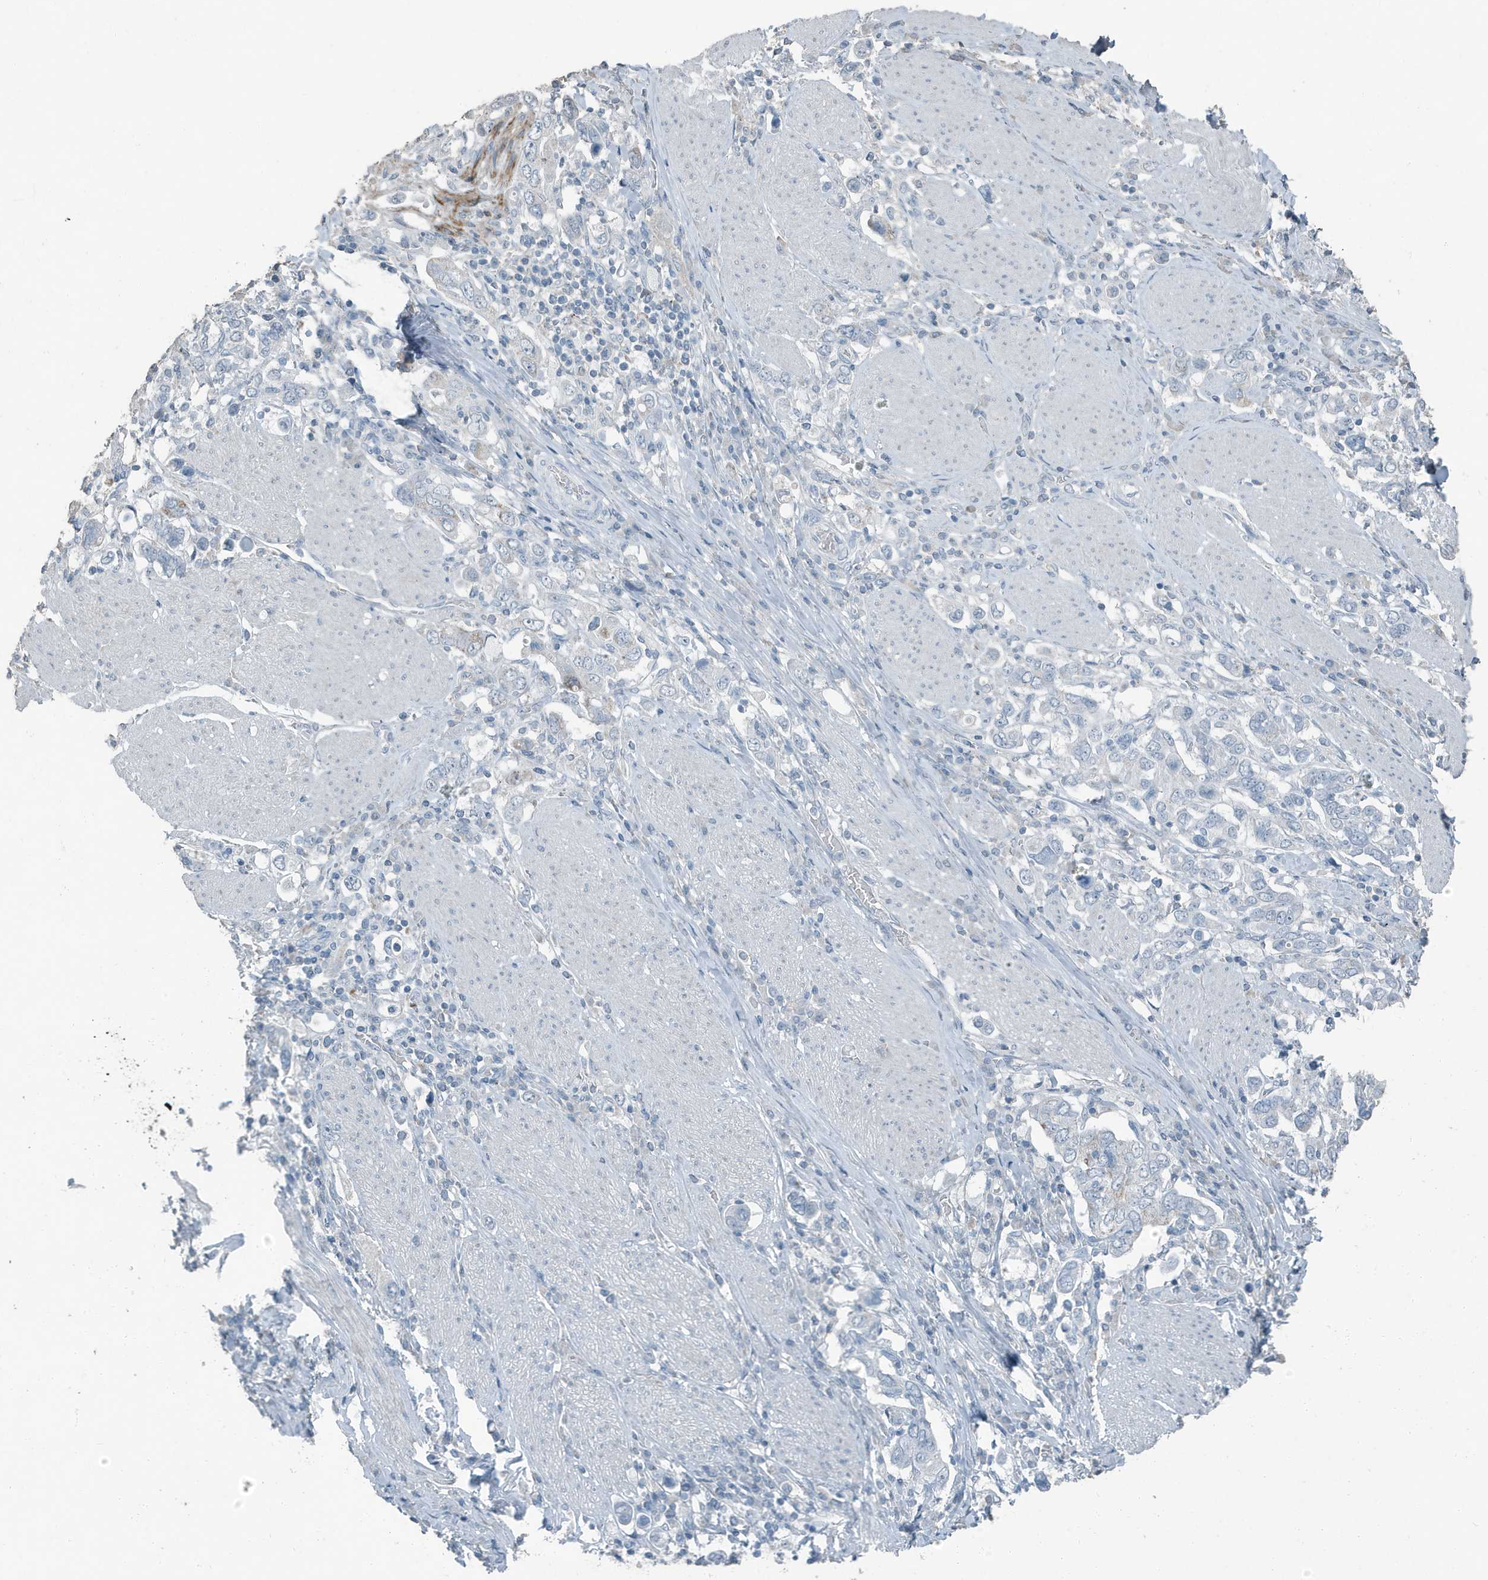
{"staining": {"intensity": "moderate", "quantity": "<25%", "location": "cytoplasmic/membranous"}, "tissue": "stomach cancer", "cell_type": "Tumor cells", "image_type": "cancer", "snomed": [{"axis": "morphology", "description": "Adenocarcinoma, NOS"}, {"axis": "topography", "description": "Stomach, upper"}], "caption": "Stomach cancer (adenocarcinoma) stained with a protein marker reveals moderate staining in tumor cells.", "gene": "FAM162A", "patient": {"sex": "male", "age": 62}}